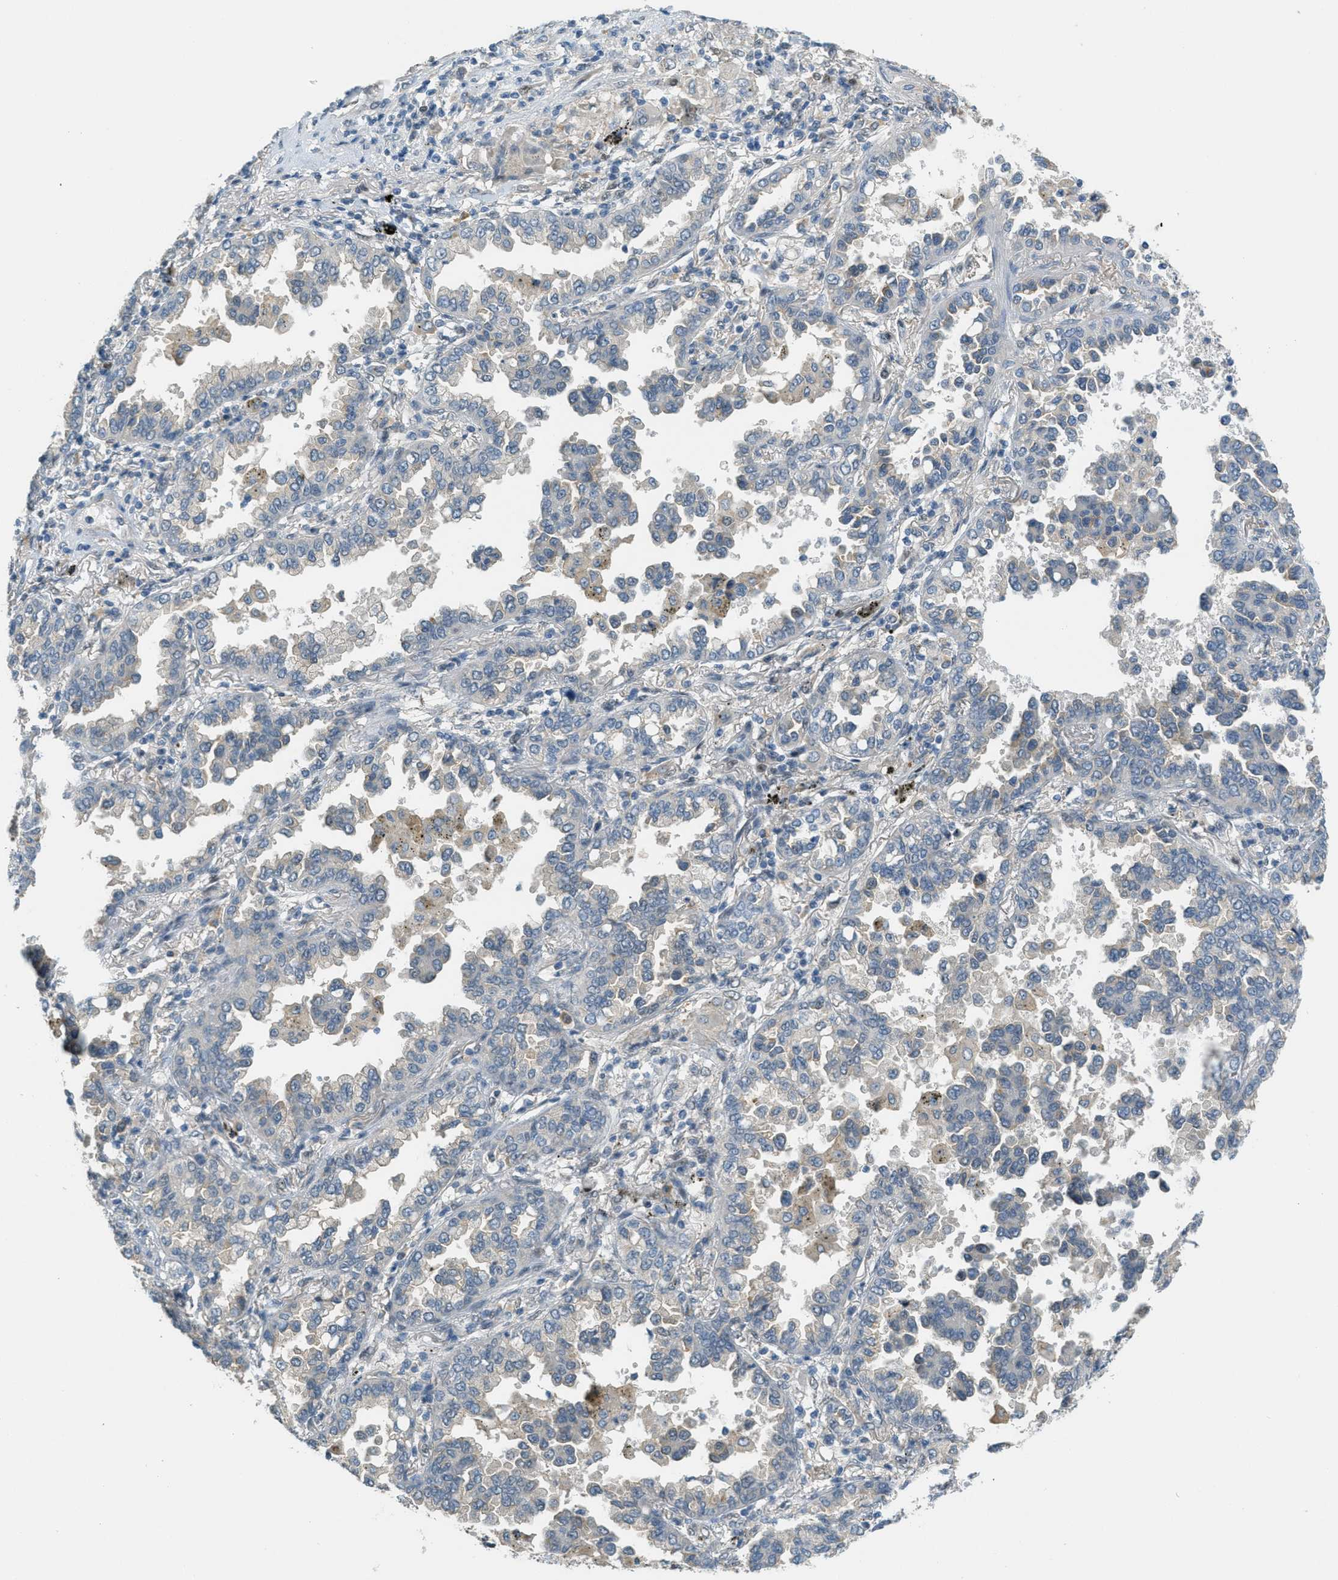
{"staining": {"intensity": "weak", "quantity": "<25%", "location": "cytoplasmic/membranous"}, "tissue": "lung cancer", "cell_type": "Tumor cells", "image_type": "cancer", "snomed": [{"axis": "morphology", "description": "Normal tissue, NOS"}, {"axis": "morphology", "description": "Adenocarcinoma, NOS"}, {"axis": "topography", "description": "Lung"}], "caption": "Human lung adenocarcinoma stained for a protein using immunohistochemistry (IHC) reveals no expression in tumor cells.", "gene": "TCF3", "patient": {"sex": "male", "age": 59}}